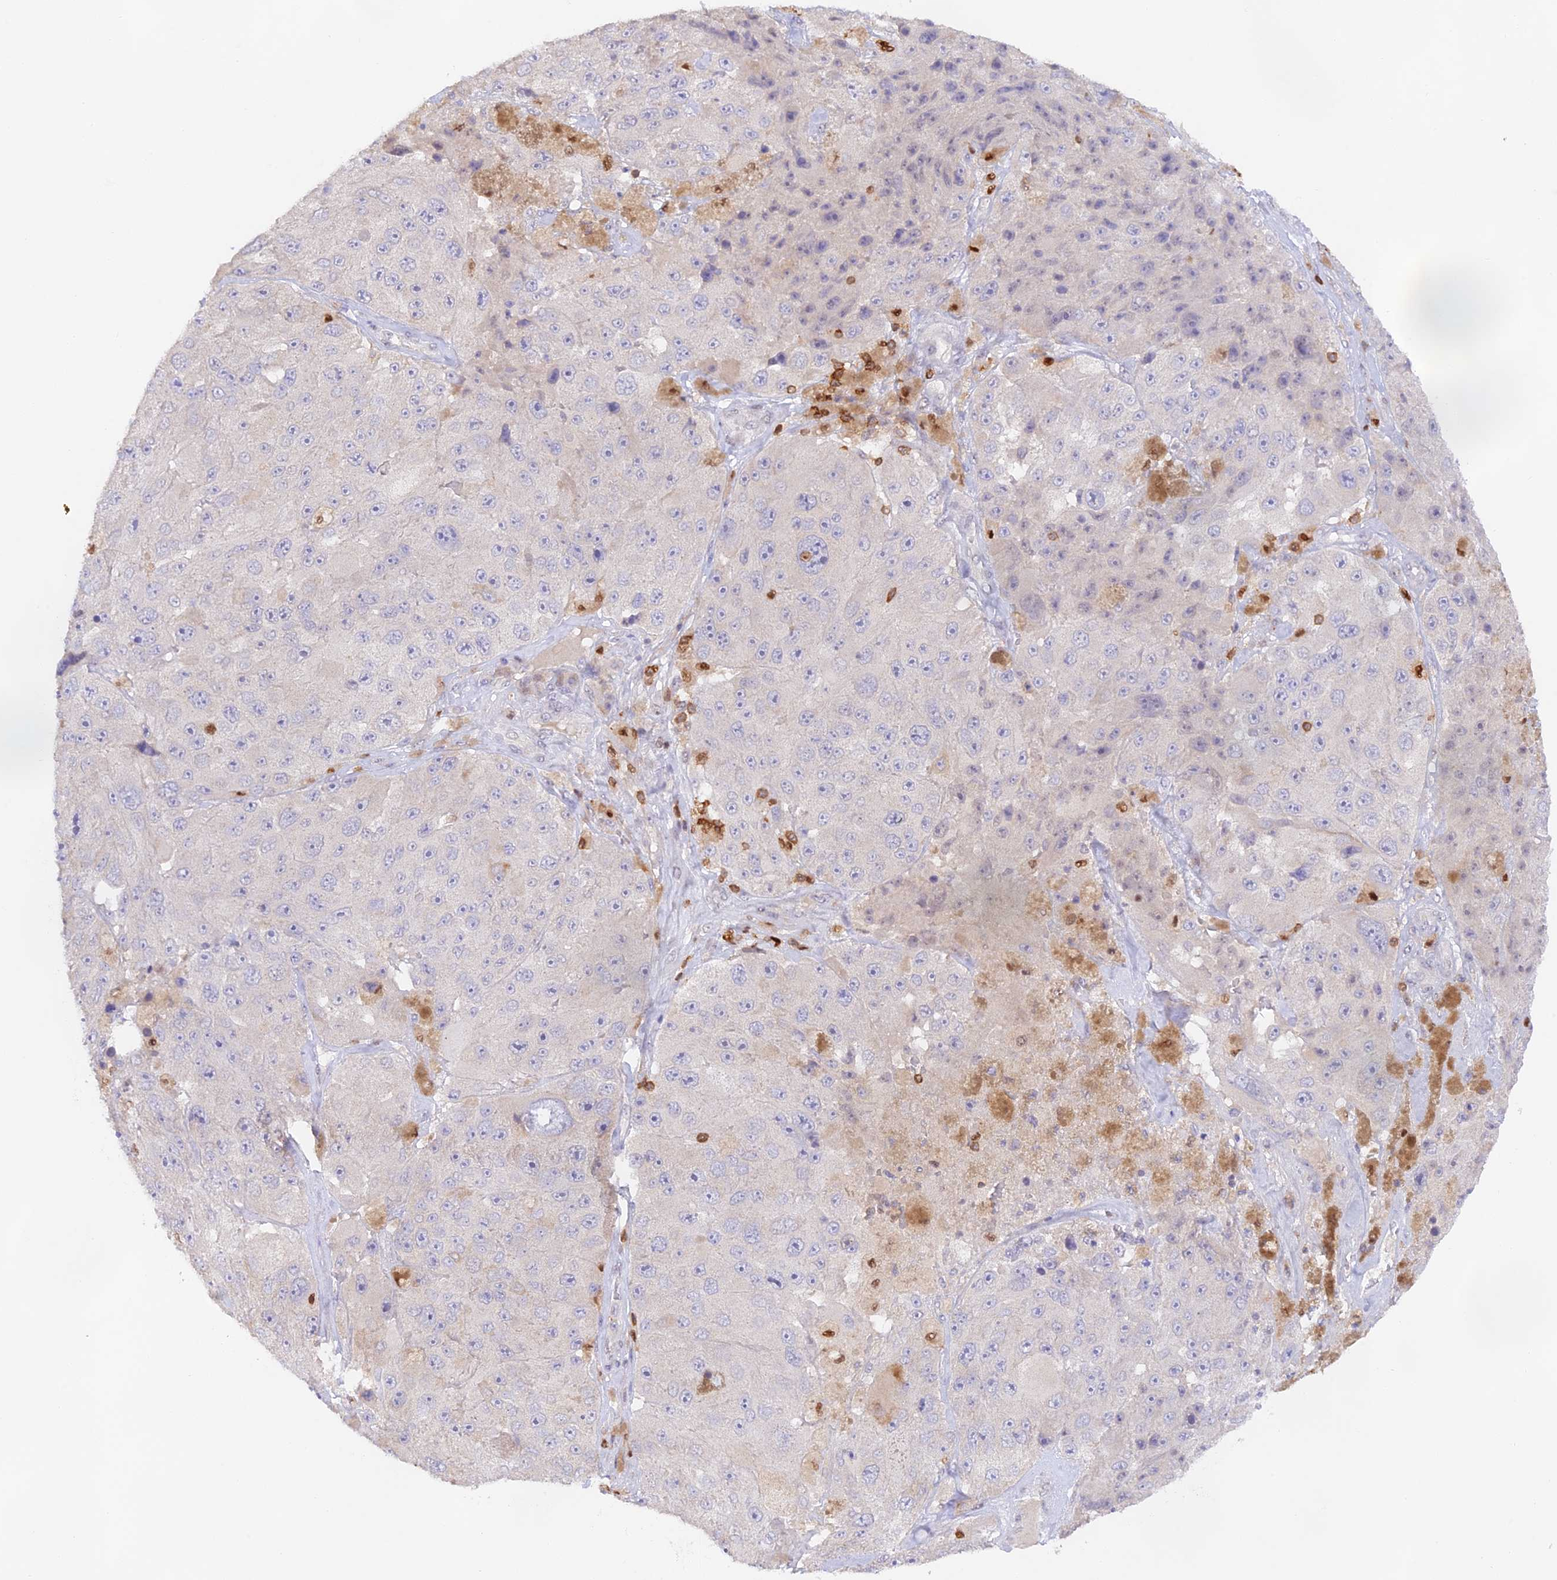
{"staining": {"intensity": "negative", "quantity": "none", "location": "none"}, "tissue": "melanoma", "cell_type": "Tumor cells", "image_type": "cancer", "snomed": [{"axis": "morphology", "description": "Malignant melanoma, Metastatic site"}, {"axis": "topography", "description": "Lymph node"}], "caption": "Malignant melanoma (metastatic site) was stained to show a protein in brown. There is no significant expression in tumor cells.", "gene": "DENND1C", "patient": {"sex": "male", "age": 62}}